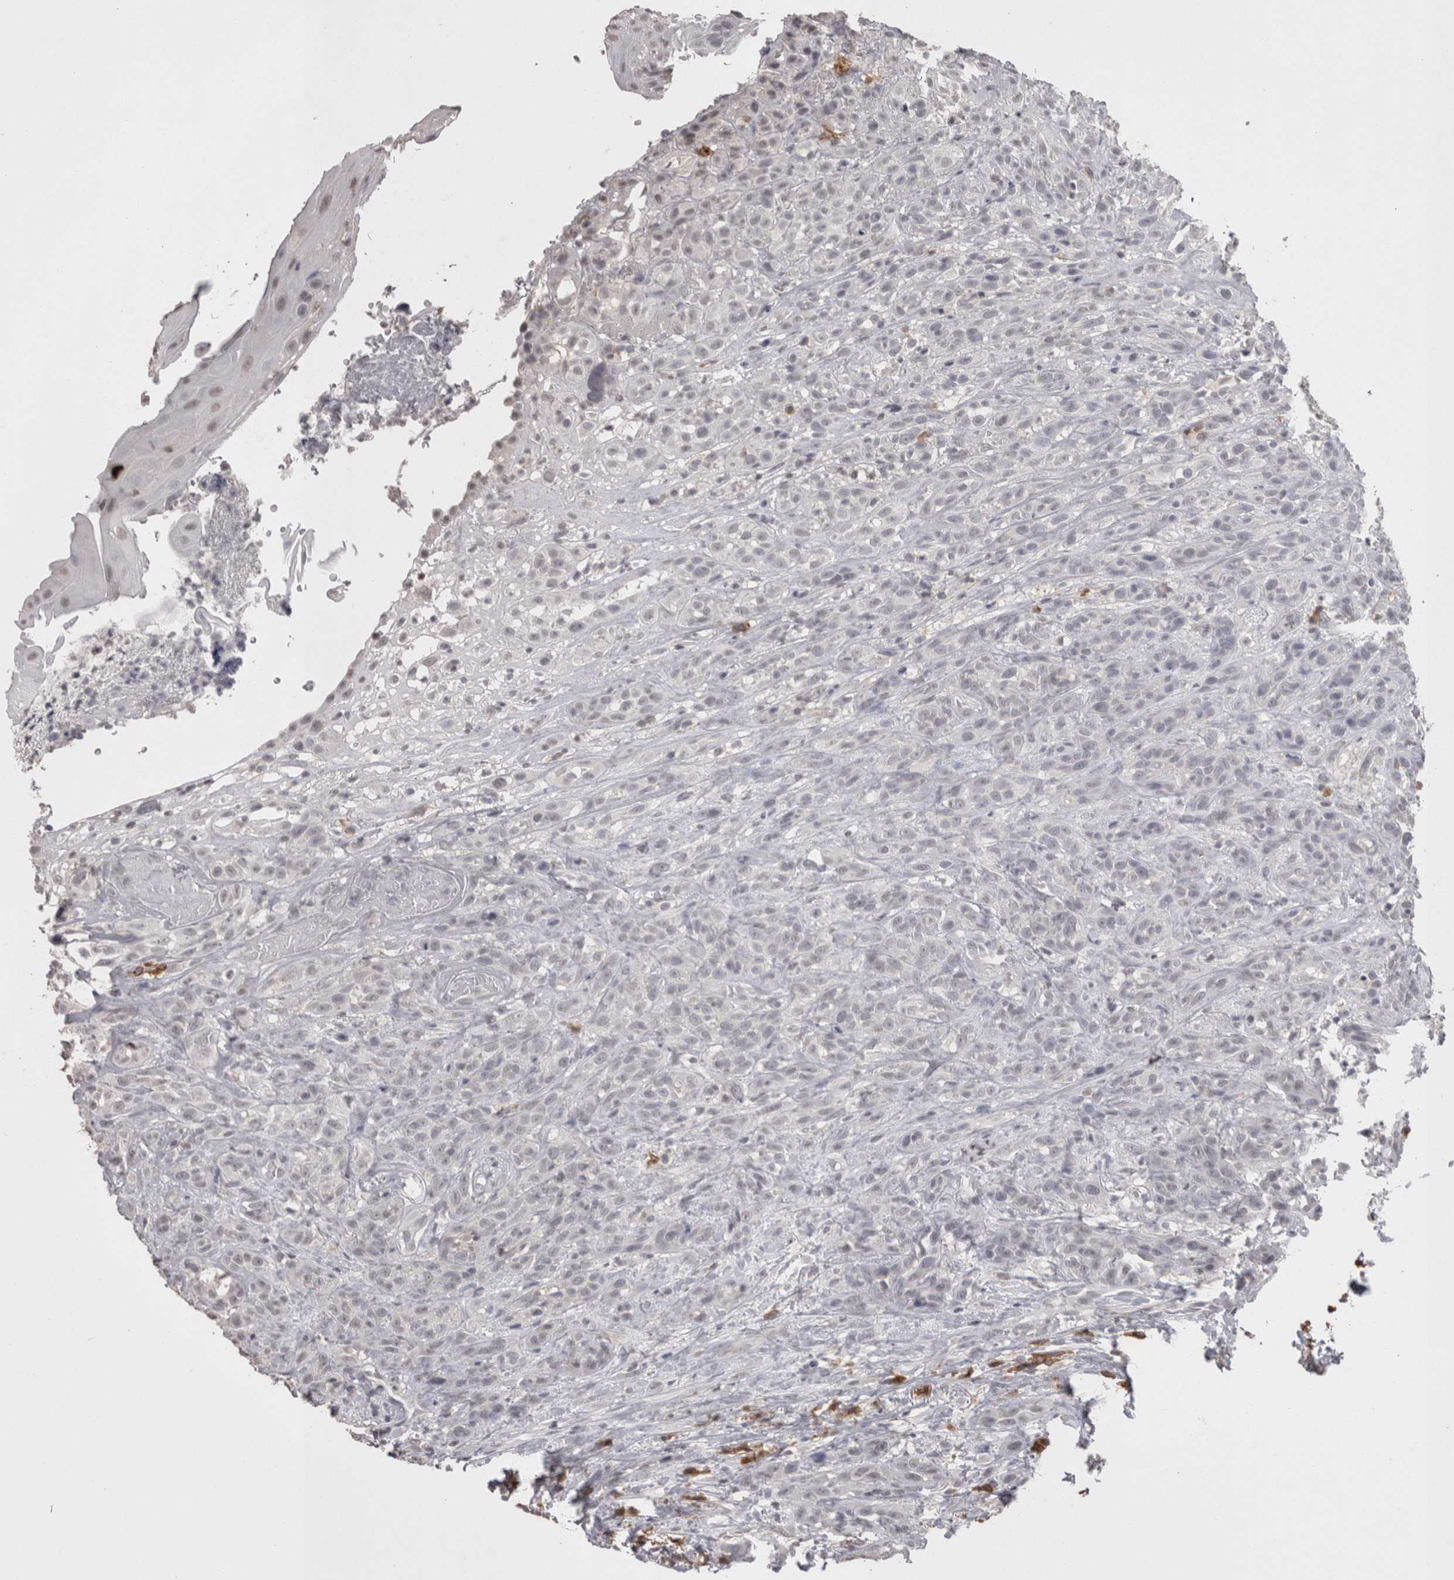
{"staining": {"intensity": "negative", "quantity": "none", "location": "none"}, "tissue": "head and neck cancer", "cell_type": "Tumor cells", "image_type": "cancer", "snomed": [{"axis": "morphology", "description": "Normal tissue, NOS"}, {"axis": "morphology", "description": "Squamous cell carcinoma, NOS"}, {"axis": "topography", "description": "Cartilage tissue"}, {"axis": "topography", "description": "Head-Neck"}], "caption": "Immunohistochemistry (IHC) of squamous cell carcinoma (head and neck) reveals no expression in tumor cells.", "gene": "LAX1", "patient": {"sex": "male", "age": 62}}